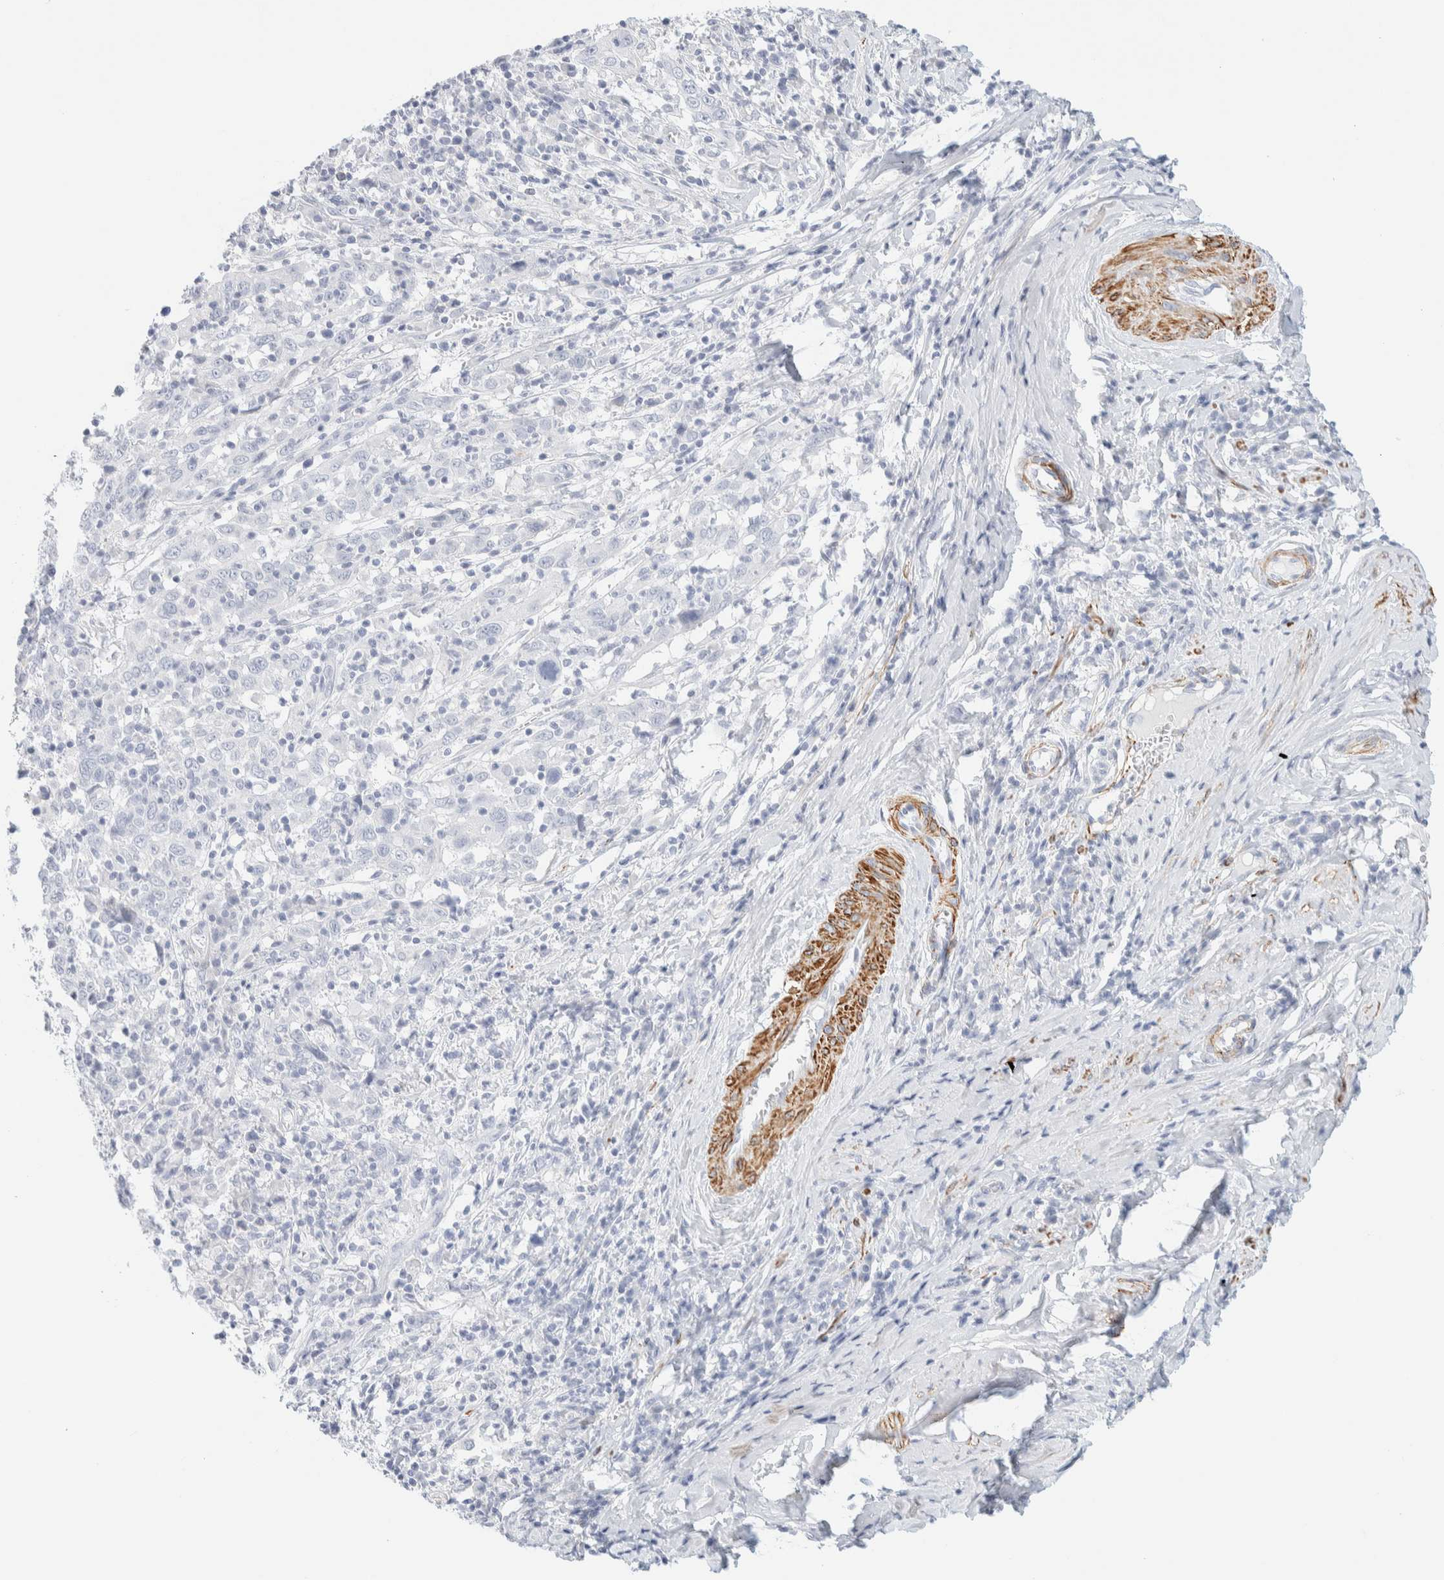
{"staining": {"intensity": "negative", "quantity": "none", "location": "none"}, "tissue": "cervical cancer", "cell_type": "Tumor cells", "image_type": "cancer", "snomed": [{"axis": "morphology", "description": "Squamous cell carcinoma, NOS"}, {"axis": "topography", "description": "Cervix"}], "caption": "A photomicrograph of human cervical squamous cell carcinoma is negative for staining in tumor cells.", "gene": "AFMID", "patient": {"sex": "female", "age": 46}}